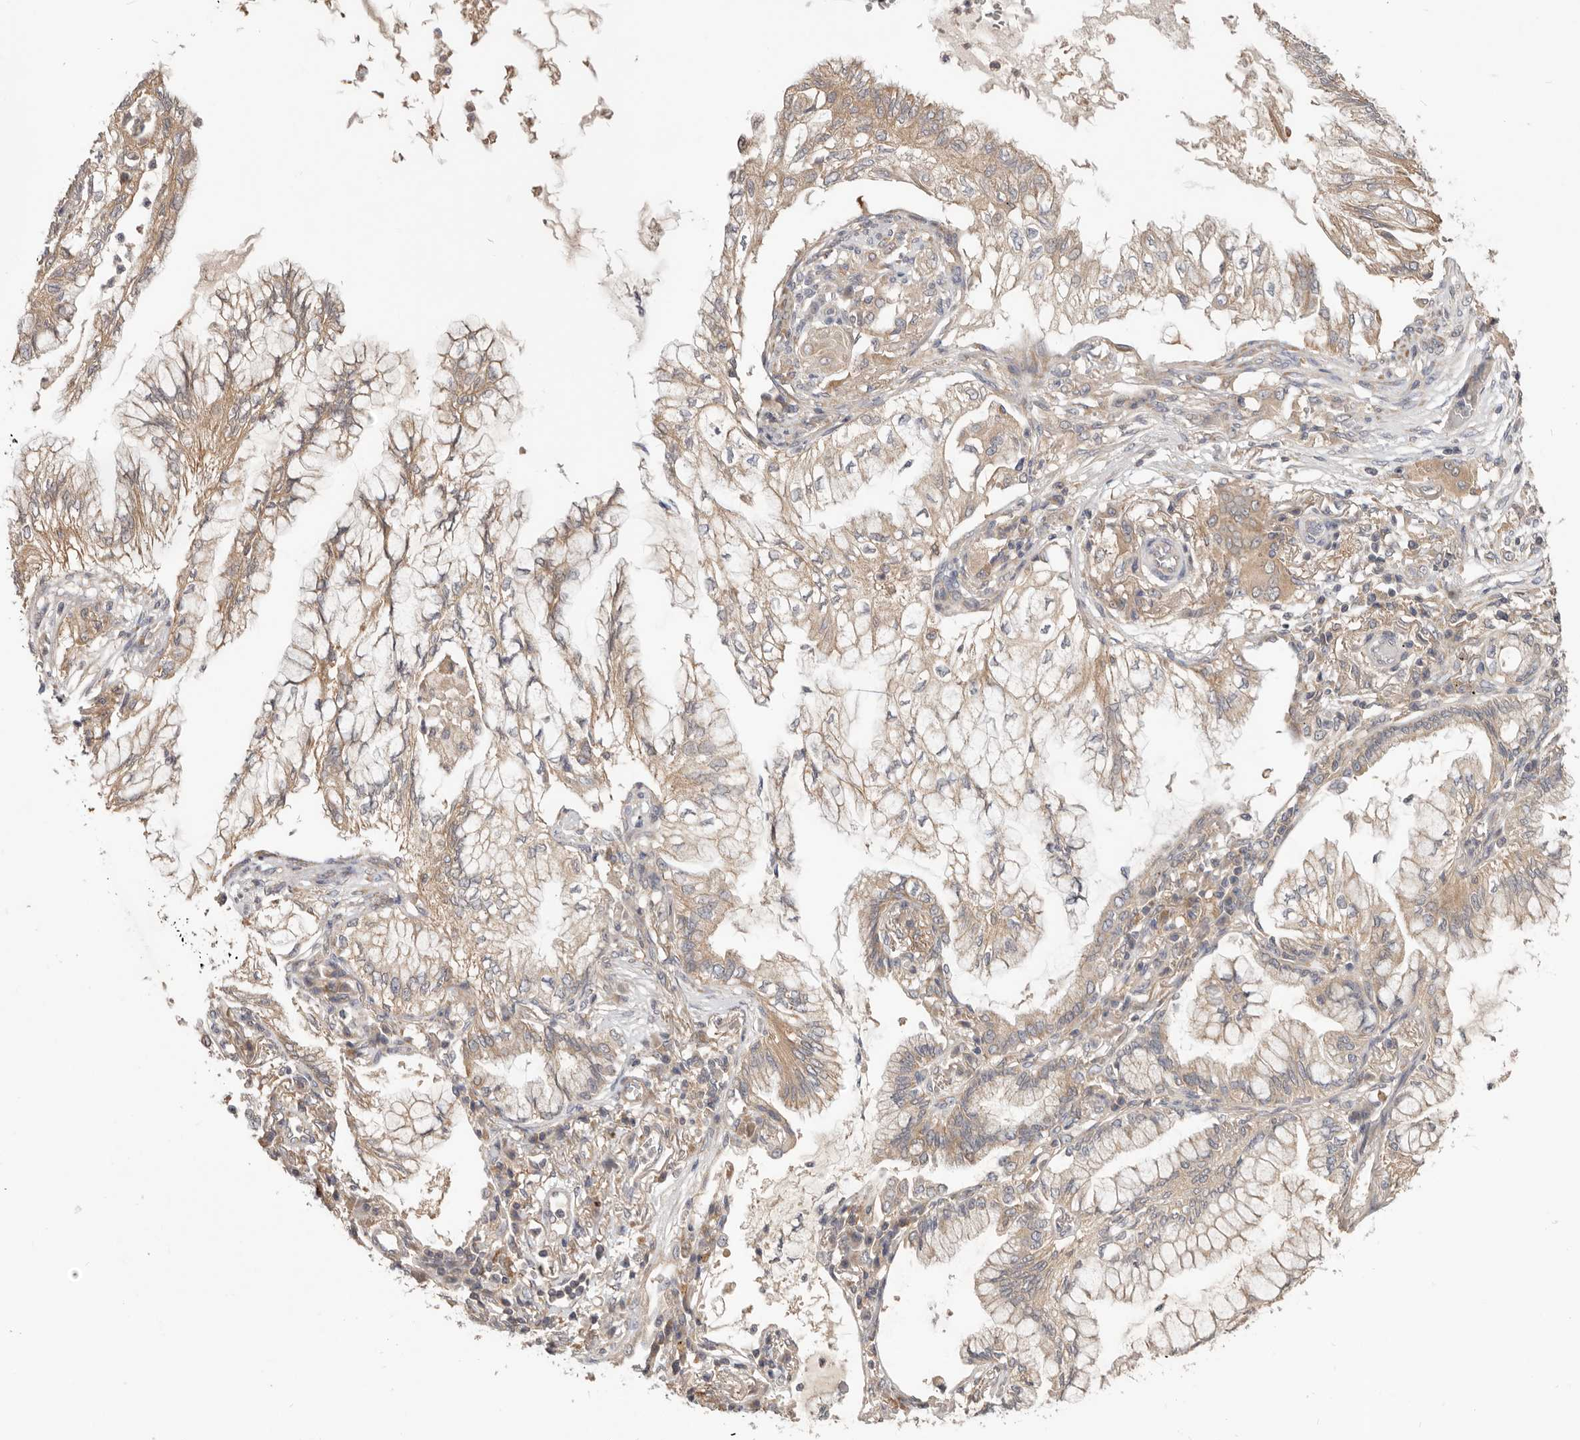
{"staining": {"intensity": "weak", "quantity": ">75%", "location": "cytoplasmic/membranous"}, "tissue": "lung cancer", "cell_type": "Tumor cells", "image_type": "cancer", "snomed": [{"axis": "morphology", "description": "Adenocarcinoma, NOS"}, {"axis": "topography", "description": "Lung"}], "caption": "Tumor cells show weak cytoplasmic/membranous staining in approximately >75% of cells in adenocarcinoma (lung). (DAB = brown stain, brightfield microscopy at high magnification).", "gene": "LRP6", "patient": {"sex": "female", "age": 70}}